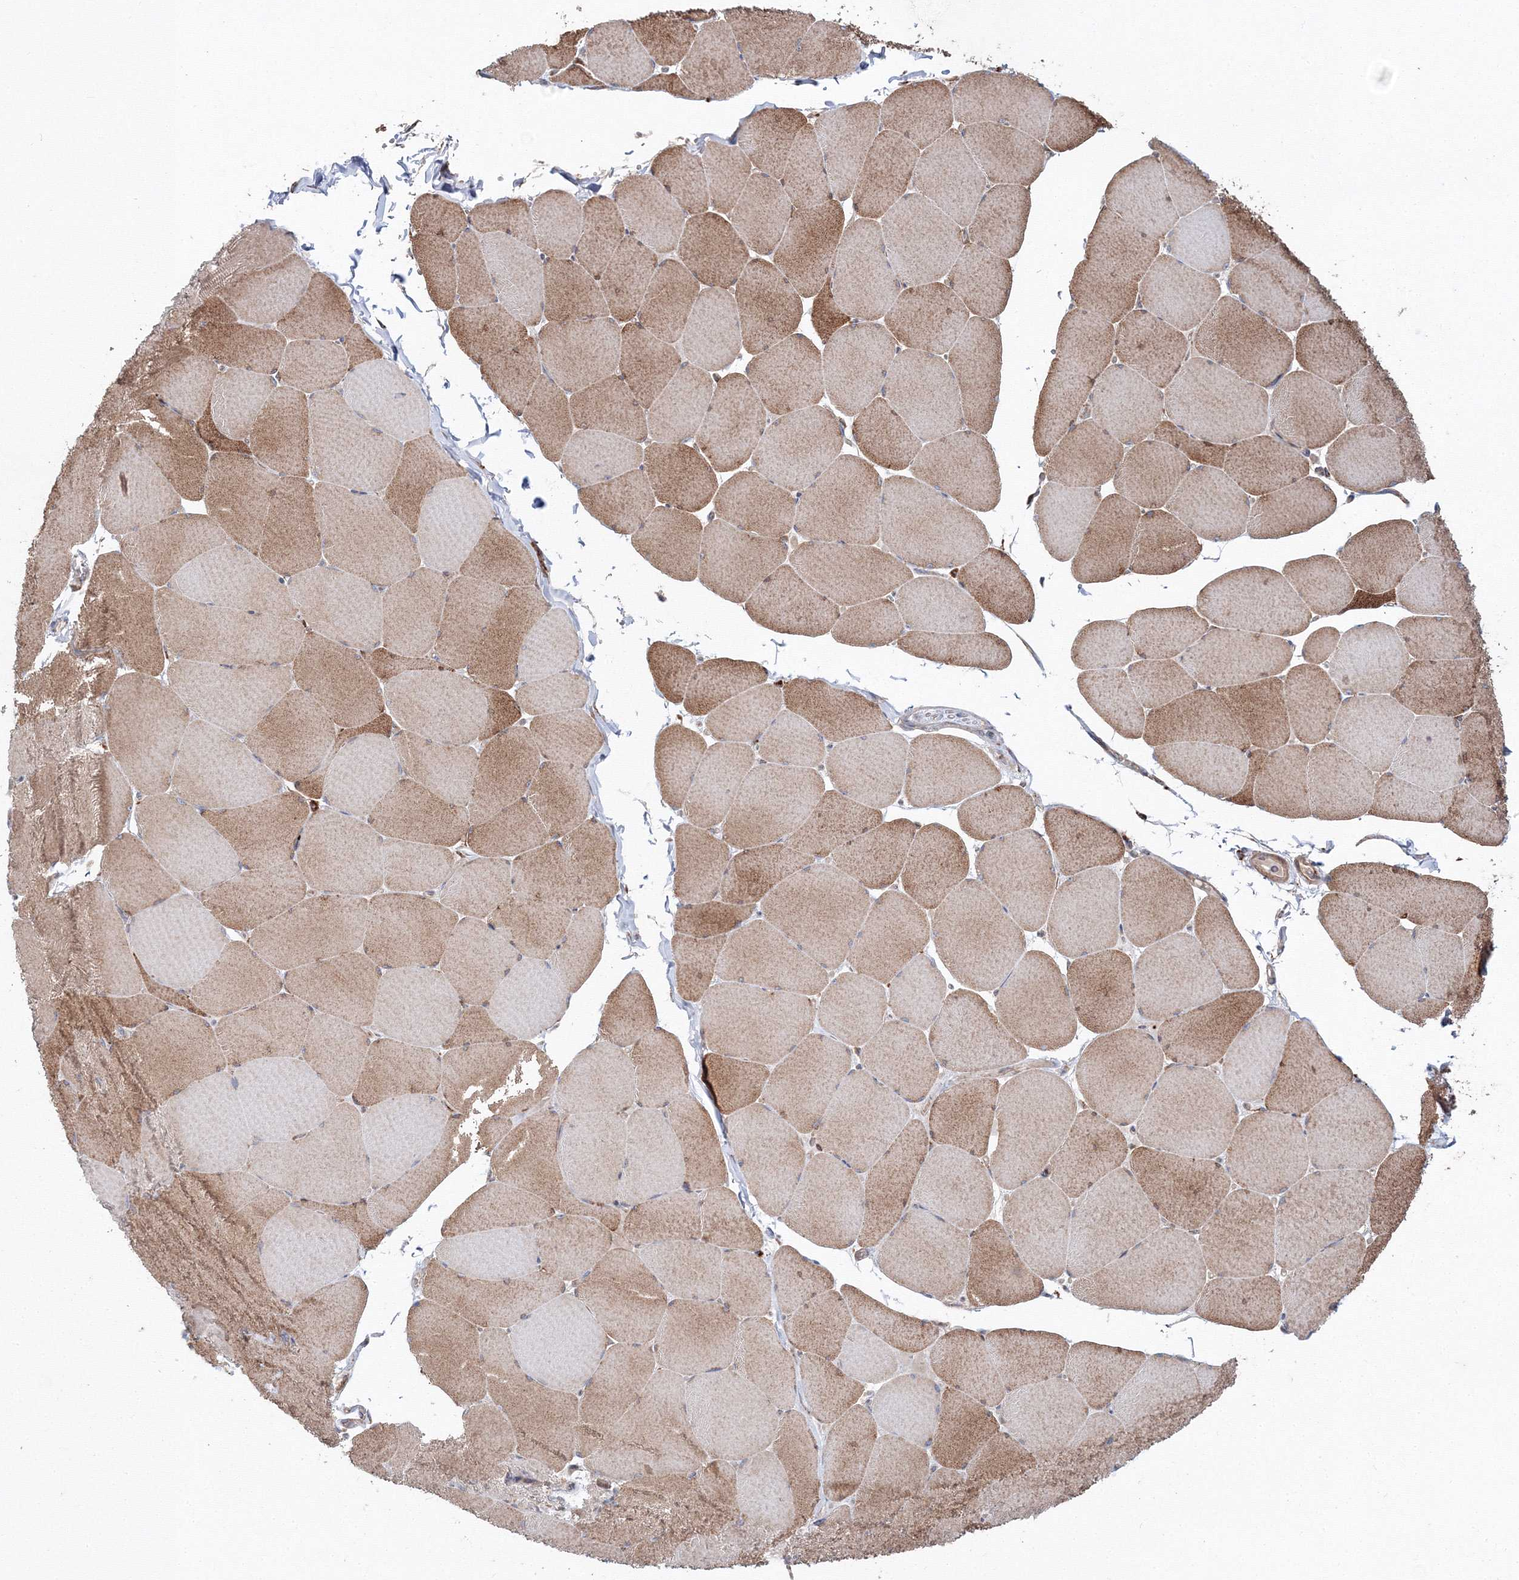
{"staining": {"intensity": "moderate", "quantity": ">75%", "location": "cytoplasmic/membranous"}, "tissue": "skeletal muscle", "cell_type": "Myocytes", "image_type": "normal", "snomed": [{"axis": "morphology", "description": "Normal tissue, NOS"}, {"axis": "topography", "description": "Skeletal muscle"}, {"axis": "topography", "description": "Head-Neck"}], "caption": "Brown immunohistochemical staining in unremarkable skeletal muscle exhibits moderate cytoplasmic/membranous staining in about >75% of myocytes.", "gene": "DDO", "patient": {"sex": "male", "age": 66}}